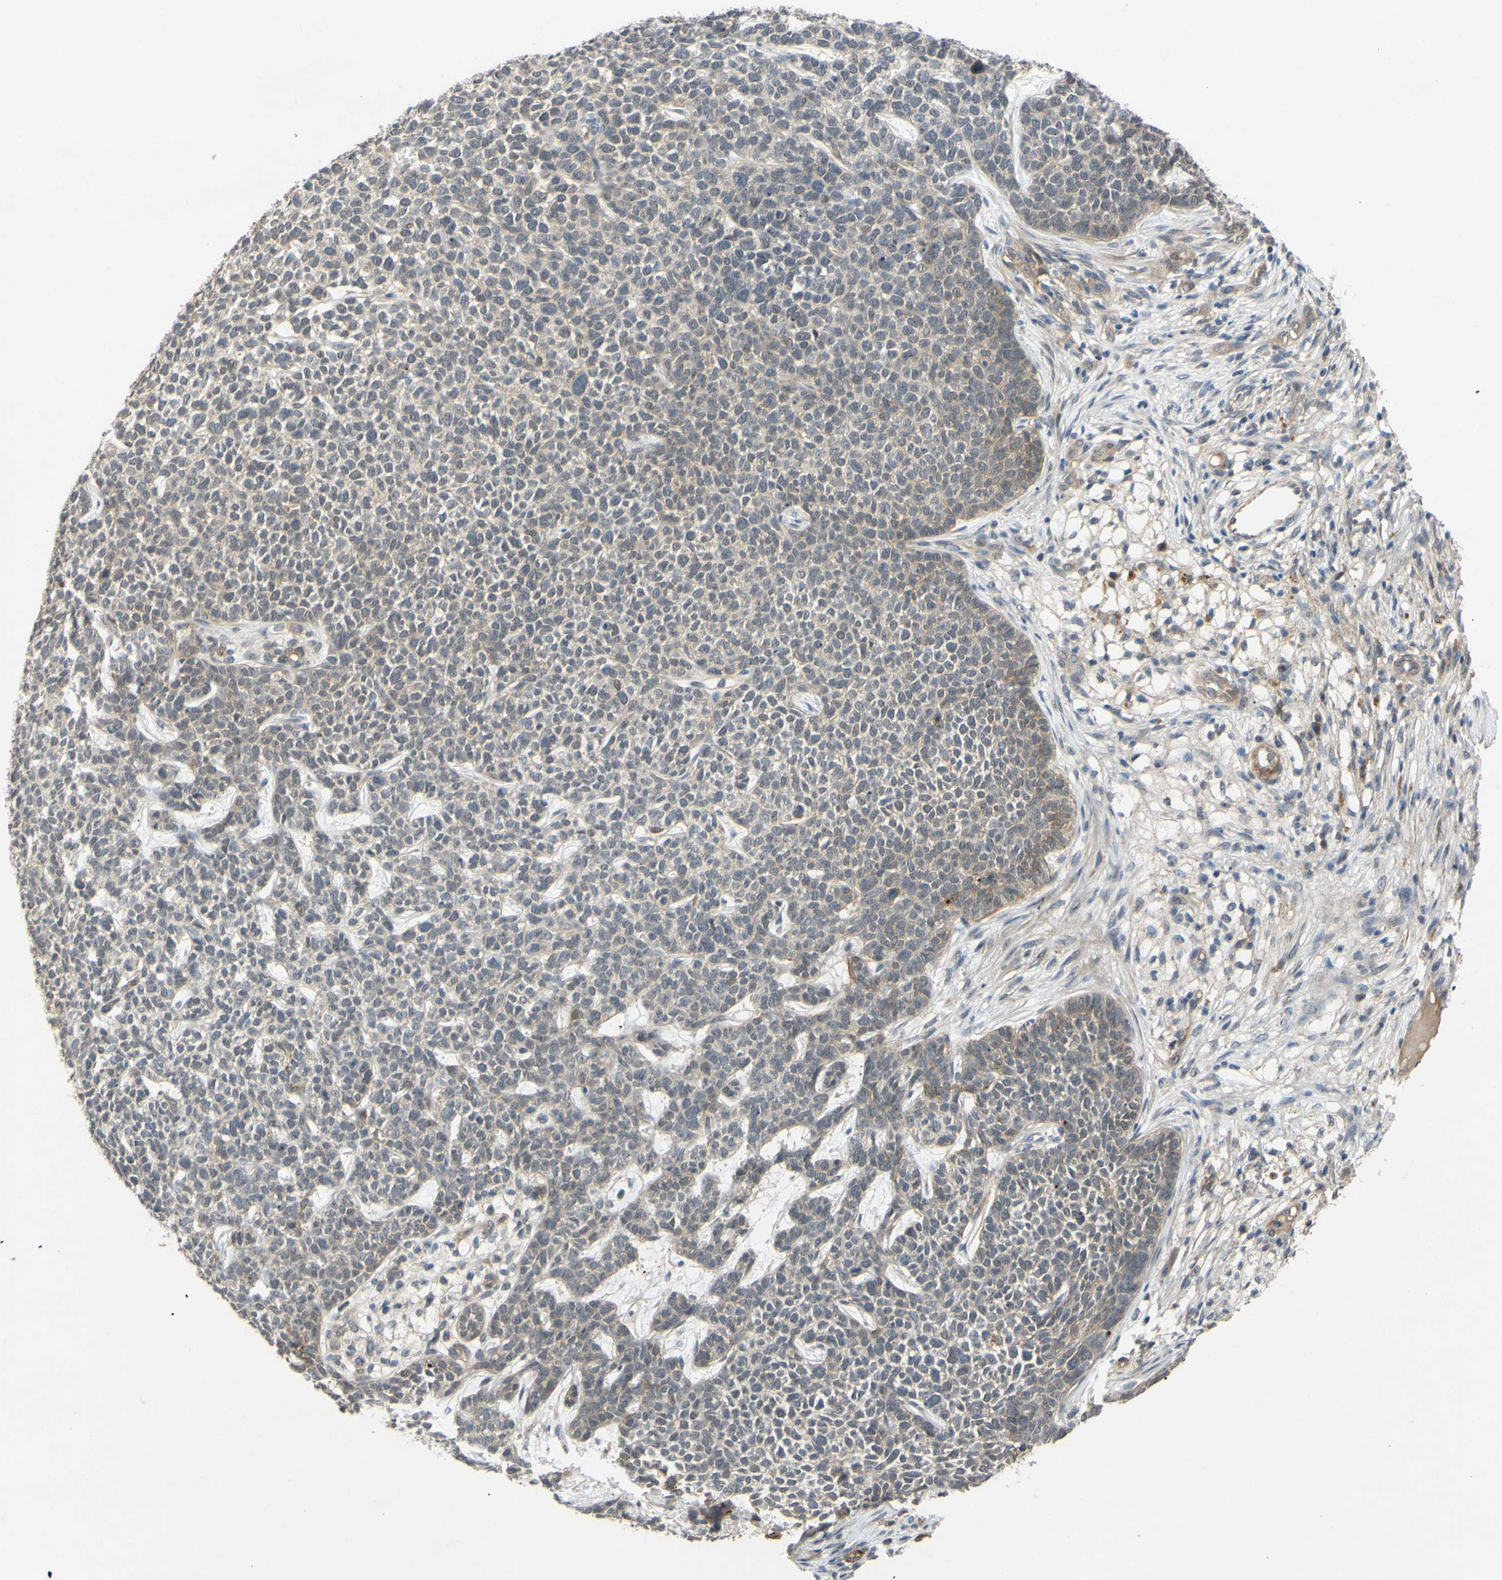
{"staining": {"intensity": "moderate", "quantity": "25%-75%", "location": "cytoplasmic/membranous"}, "tissue": "skin cancer", "cell_type": "Tumor cells", "image_type": "cancer", "snomed": [{"axis": "morphology", "description": "Basal cell carcinoma"}, {"axis": "topography", "description": "Skin"}], "caption": "Skin basal cell carcinoma stained with a brown dye shows moderate cytoplasmic/membranous positive expression in about 25%-75% of tumor cells.", "gene": "ALK", "patient": {"sex": "female", "age": 84}}